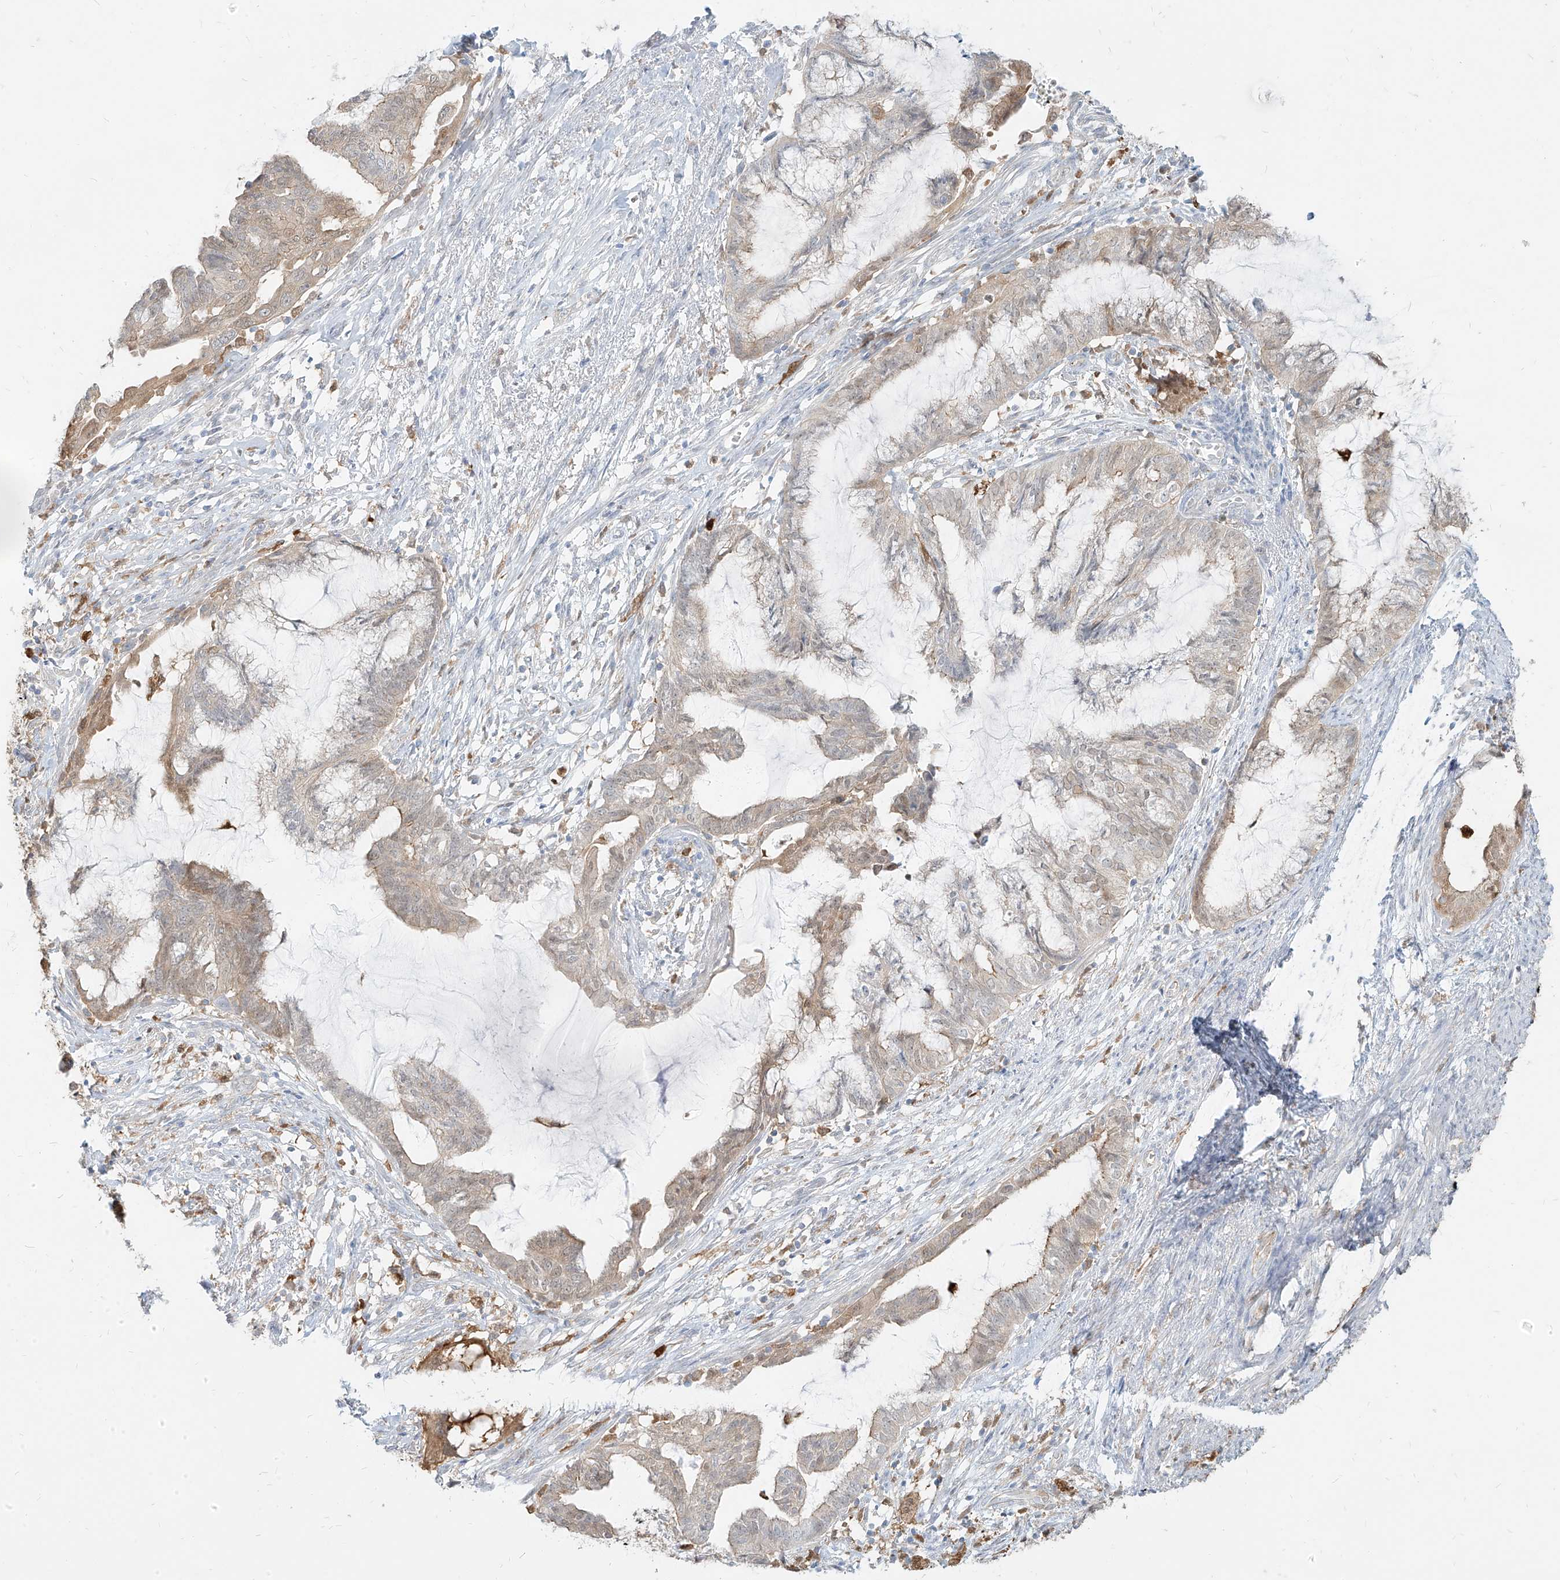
{"staining": {"intensity": "weak", "quantity": "25%-75%", "location": "cytoplasmic/membranous"}, "tissue": "endometrial cancer", "cell_type": "Tumor cells", "image_type": "cancer", "snomed": [{"axis": "morphology", "description": "Adenocarcinoma, NOS"}, {"axis": "topography", "description": "Endometrium"}], "caption": "Endometrial adenocarcinoma stained for a protein (brown) exhibits weak cytoplasmic/membranous positive expression in approximately 25%-75% of tumor cells.", "gene": "PGD", "patient": {"sex": "female", "age": 86}}